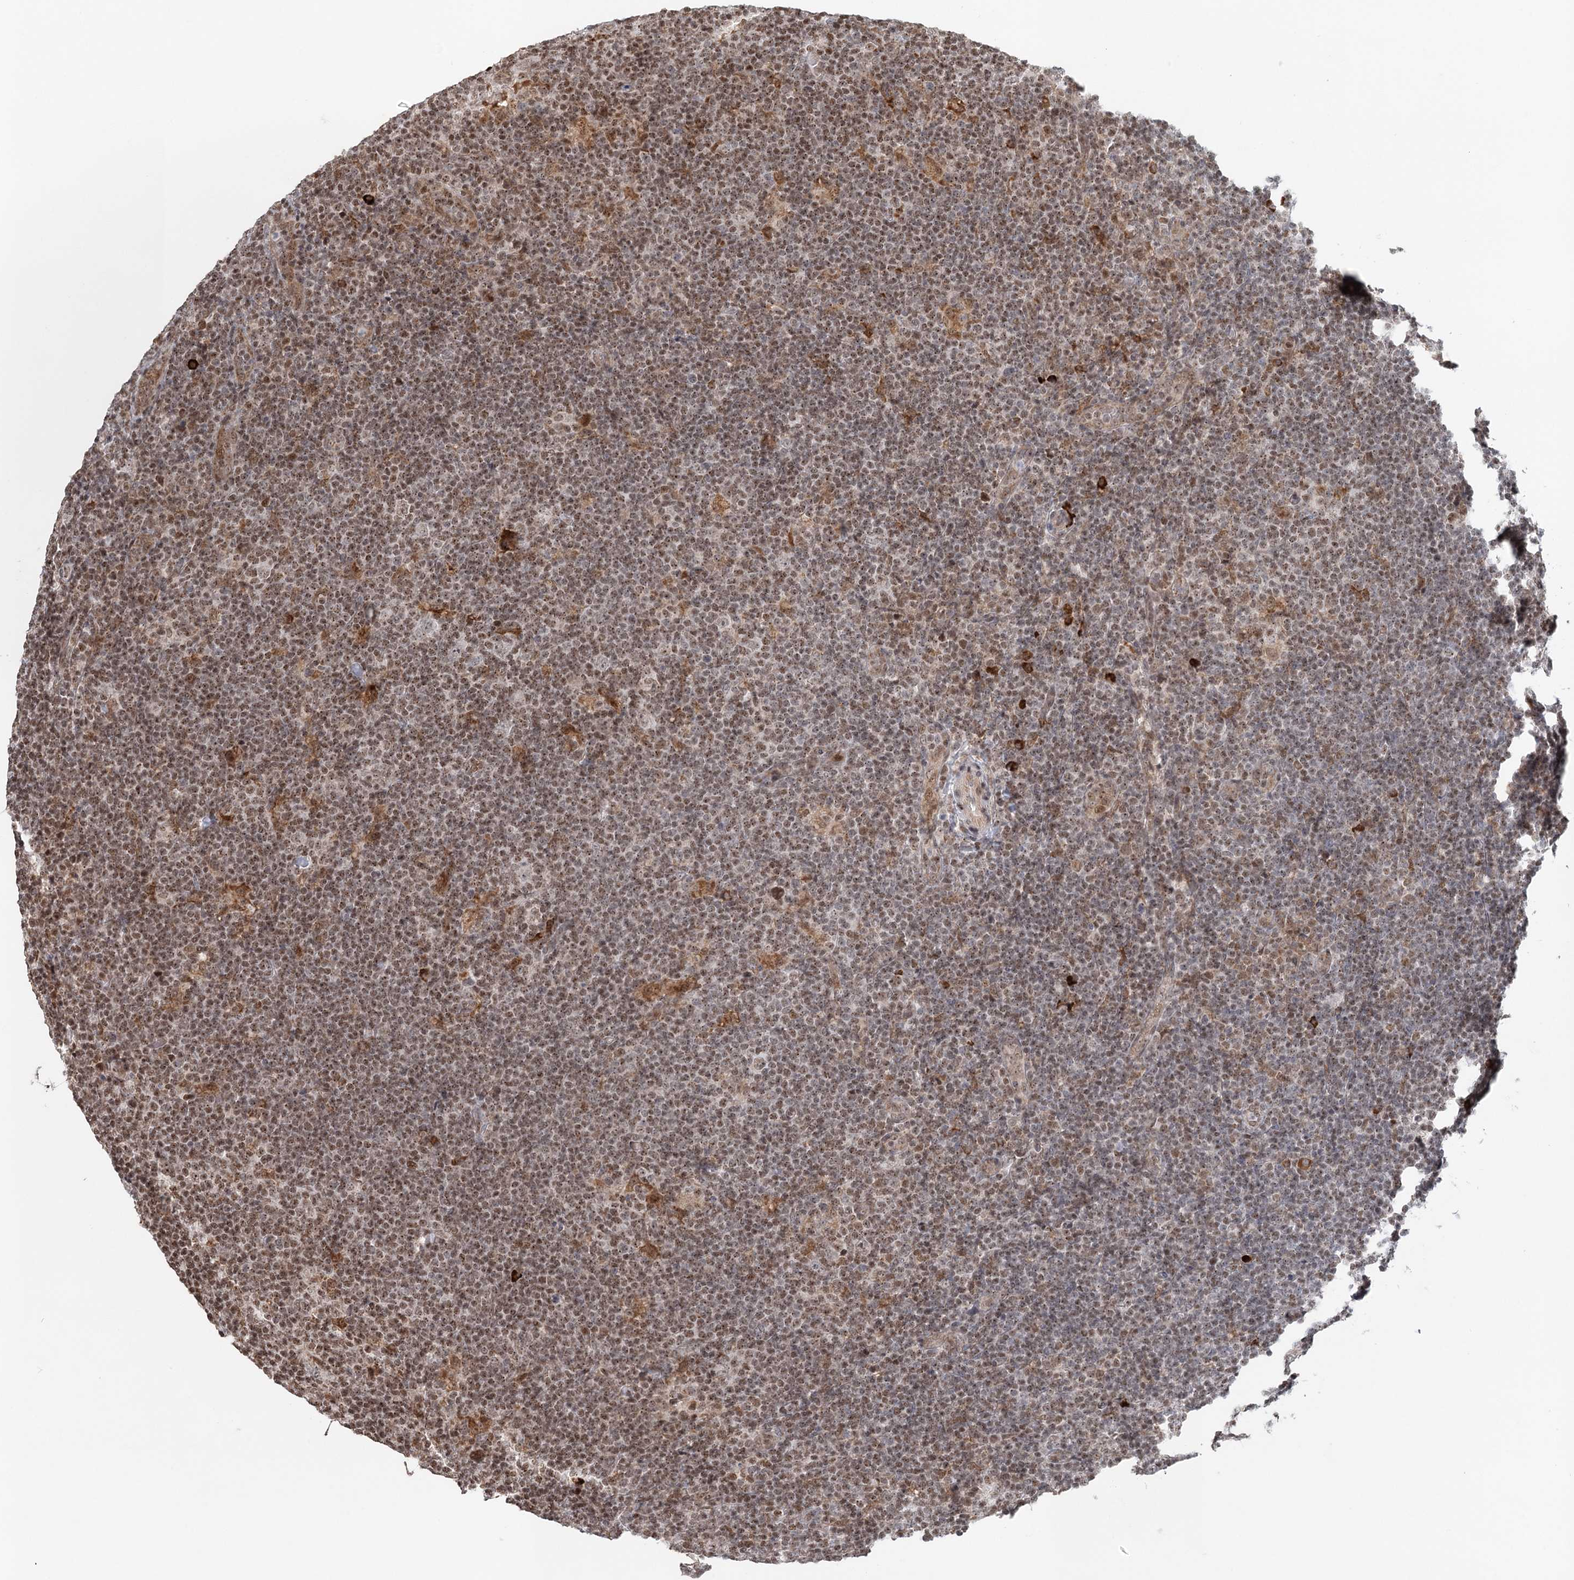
{"staining": {"intensity": "weak", "quantity": "25%-75%", "location": "nuclear"}, "tissue": "lymphoma", "cell_type": "Tumor cells", "image_type": "cancer", "snomed": [{"axis": "morphology", "description": "Hodgkin's disease, NOS"}, {"axis": "topography", "description": "Lymph node"}], "caption": "Immunohistochemistry (IHC) photomicrograph of neoplastic tissue: lymphoma stained using immunohistochemistry shows low levels of weak protein expression localized specifically in the nuclear of tumor cells, appearing as a nuclear brown color.", "gene": "BNIP5", "patient": {"sex": "female", "age": 57}}